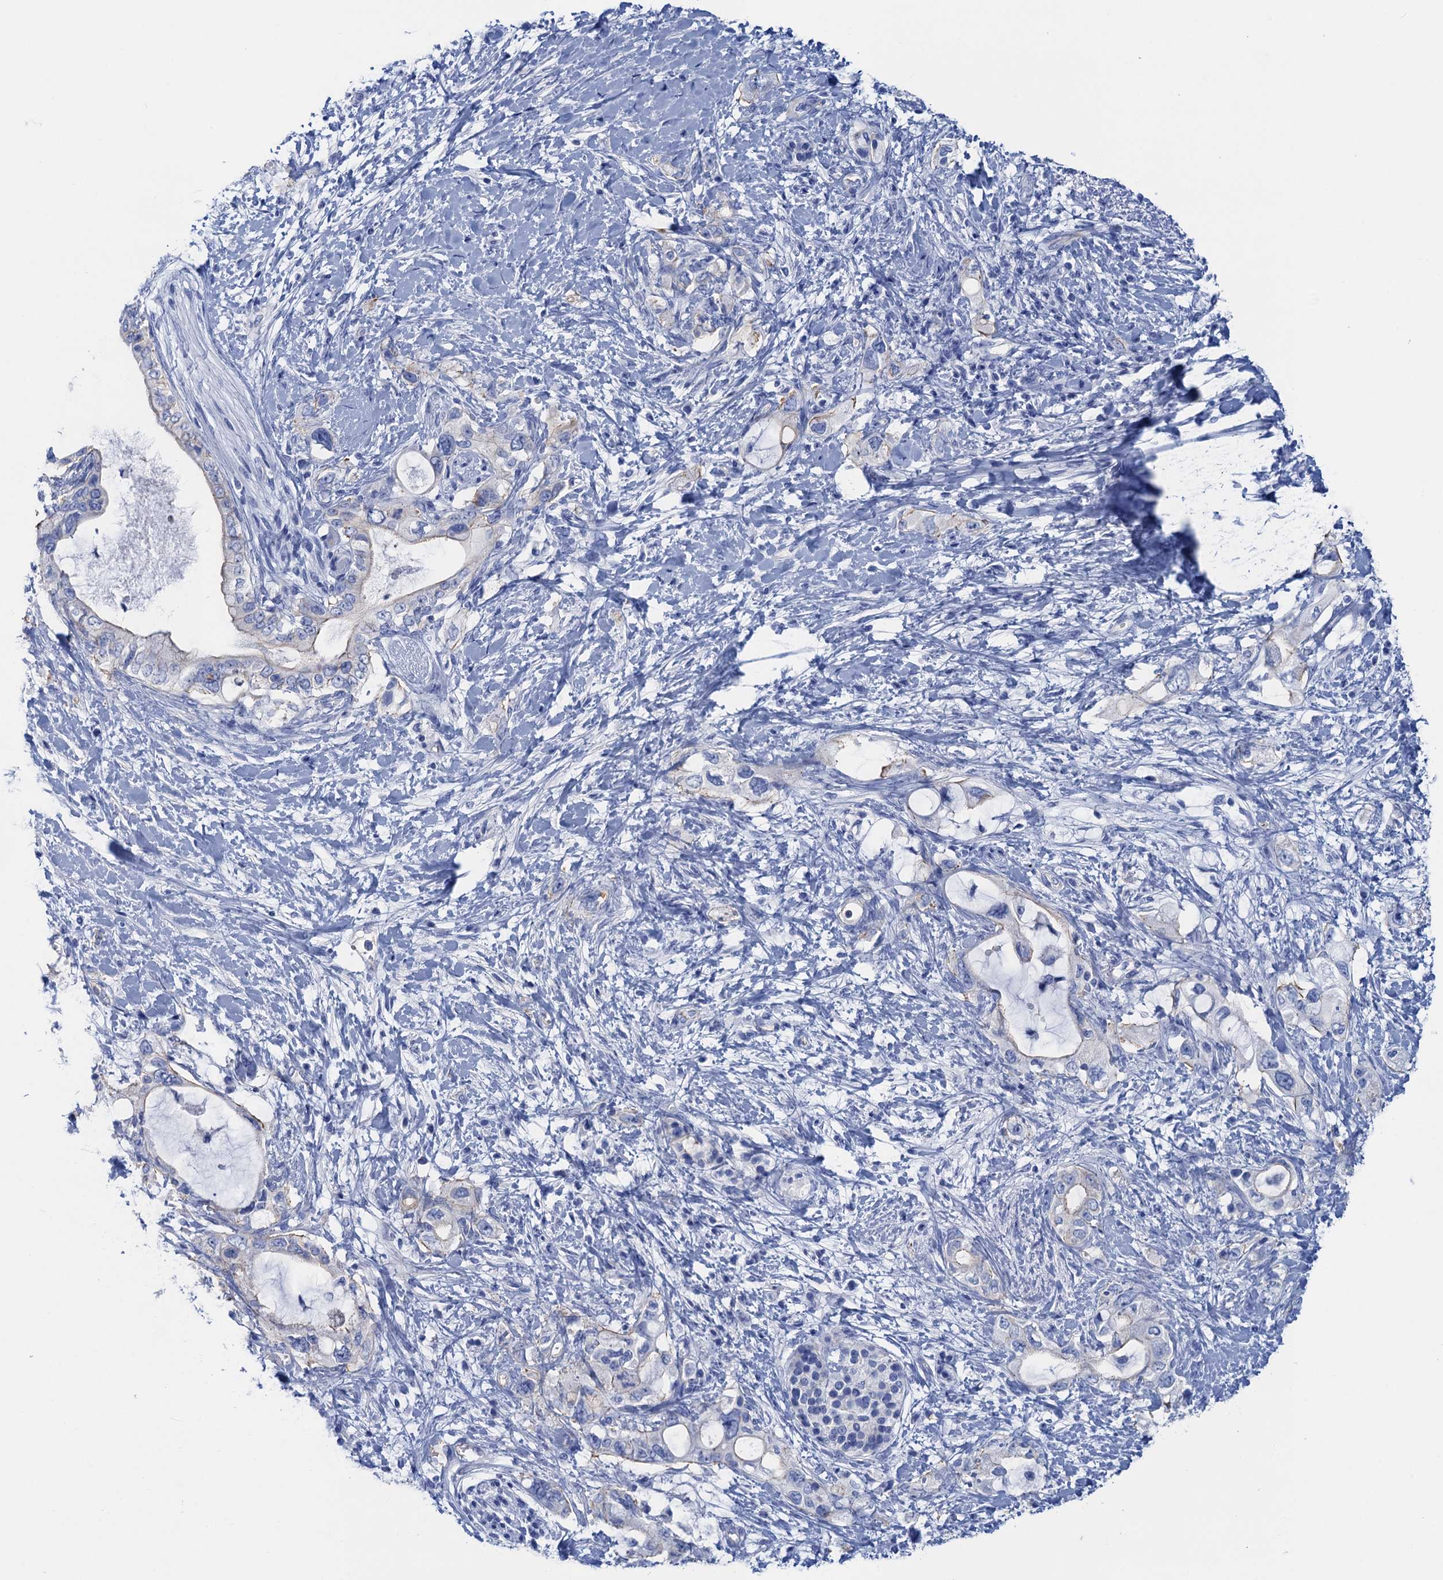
{"staining": {"intensity": "negative", "quantity": "none", "location": "none"}, "tissue": "pancreatic cancer", "cell_type": "Tumor cells", "image_type": "cancer", "snomed": [{"axis": "morphology", "description": "Adenocarcinoma, NOS"}, {"axis": "topography", "description": "Pancreas"}], "caption": "Tumor cells are negative for brown protein staining in adenocarcinoma (pancreatic).", "gene": "CALML5", "patient": {"sex": "female", "age": 56}}